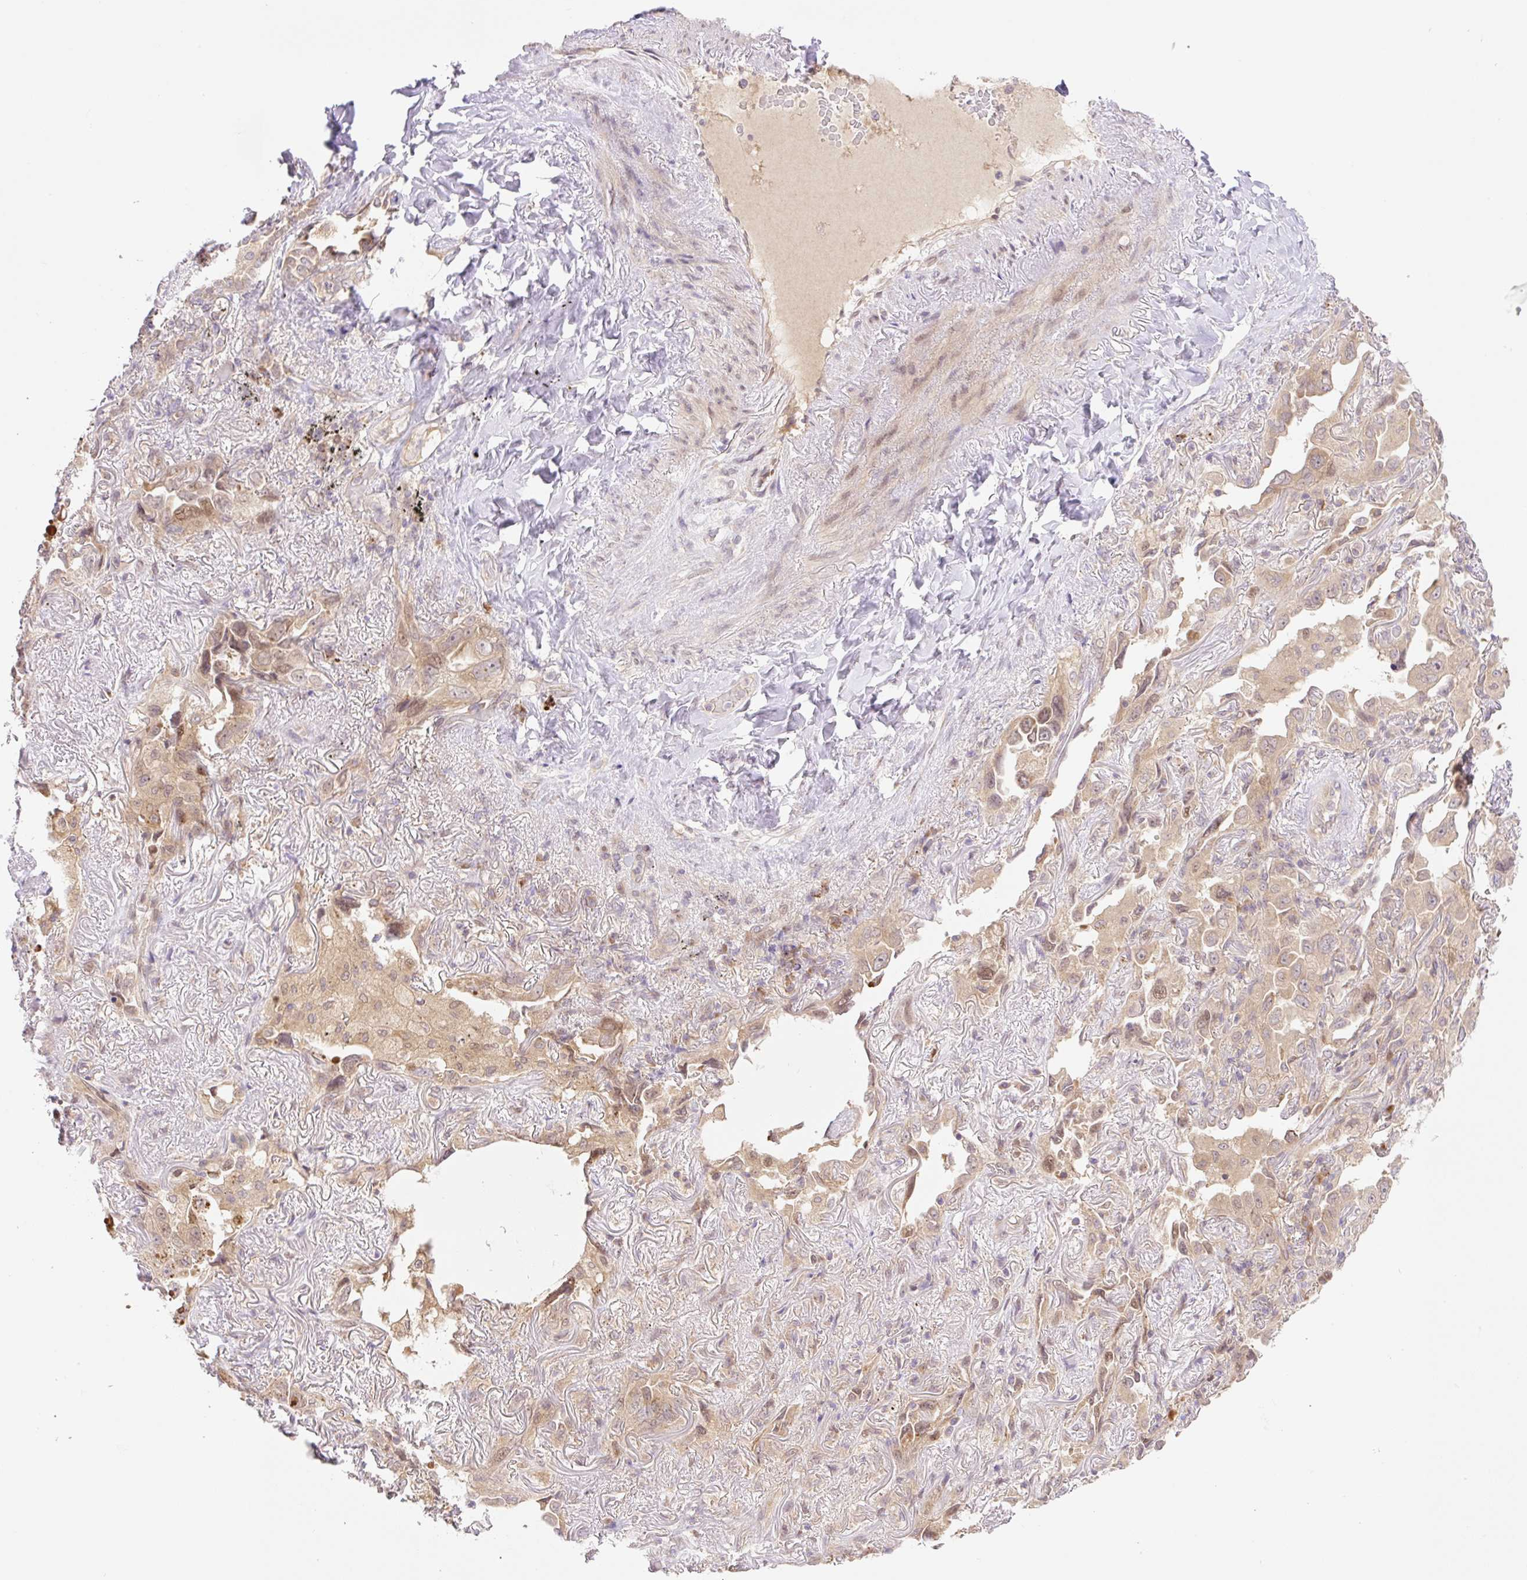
{"staining": {"intensity": "weak", "quantity": ">75%", "location": "cytoplasmic/membranous,nuclear"}, "tissue": "lung cancer", "cell_type": "Tumor cells", "image_type": "cancer", "snomed": [{"axis": "morphology", "description": "Adenocarcinoma, NOS"}, {"axis": "topography", "description": "Lung"}], "caption": "An image showing weak cytoplasmic/membranous and nuclear positivity in about >75% of tumor cells in lung adenocarcinoma, as visualized by brown immunohistochemical staining.", "gene": "VPS25", "patient": {"sex": "female", "age": 69}}